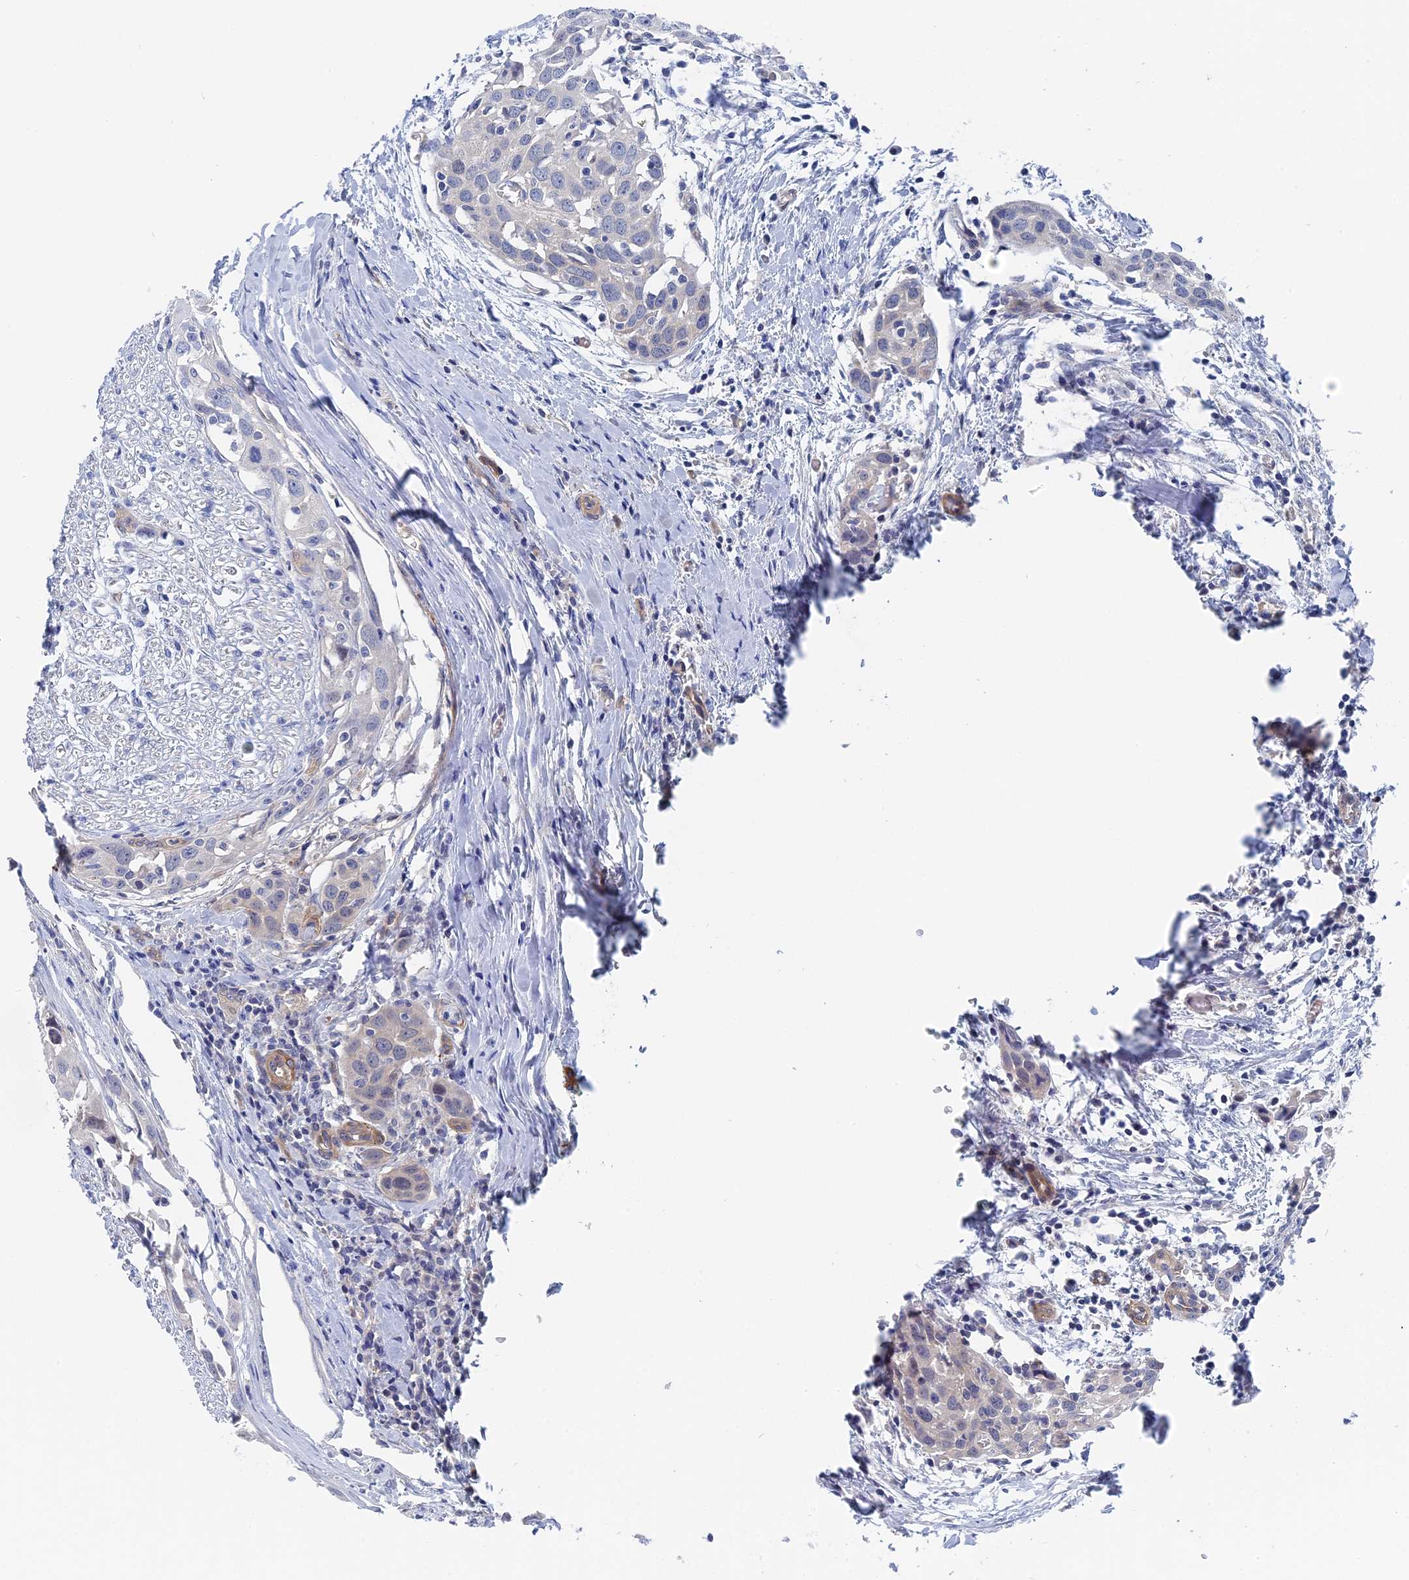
{"staining": {"intensity": "negative", "quantity": "none", "location": "none"}, "tissue": "head and neck cancer", "cell_type": "Tumor cells", "image_type": "cancer", "snomed": [{"axis": "morphology", "description": "Squamous cell carcinoma, NOS"}, {"axis": "topography", "description": "Oral tissue"}, {"axis": "topography", "description": "Head-Neck"}], "caption": "Squamous cell carcinoma (head and neck) was stained to show a protein in brown. There is no significant positivity in tumor cells. Brightfield microscopy of immunohistochemistry (IHC) stained with DAB (brown) and hematoxylin (blue), captured at high magnification.", "gene": "MTHFSD", "patient": {"sex": "female", "age": 50}}